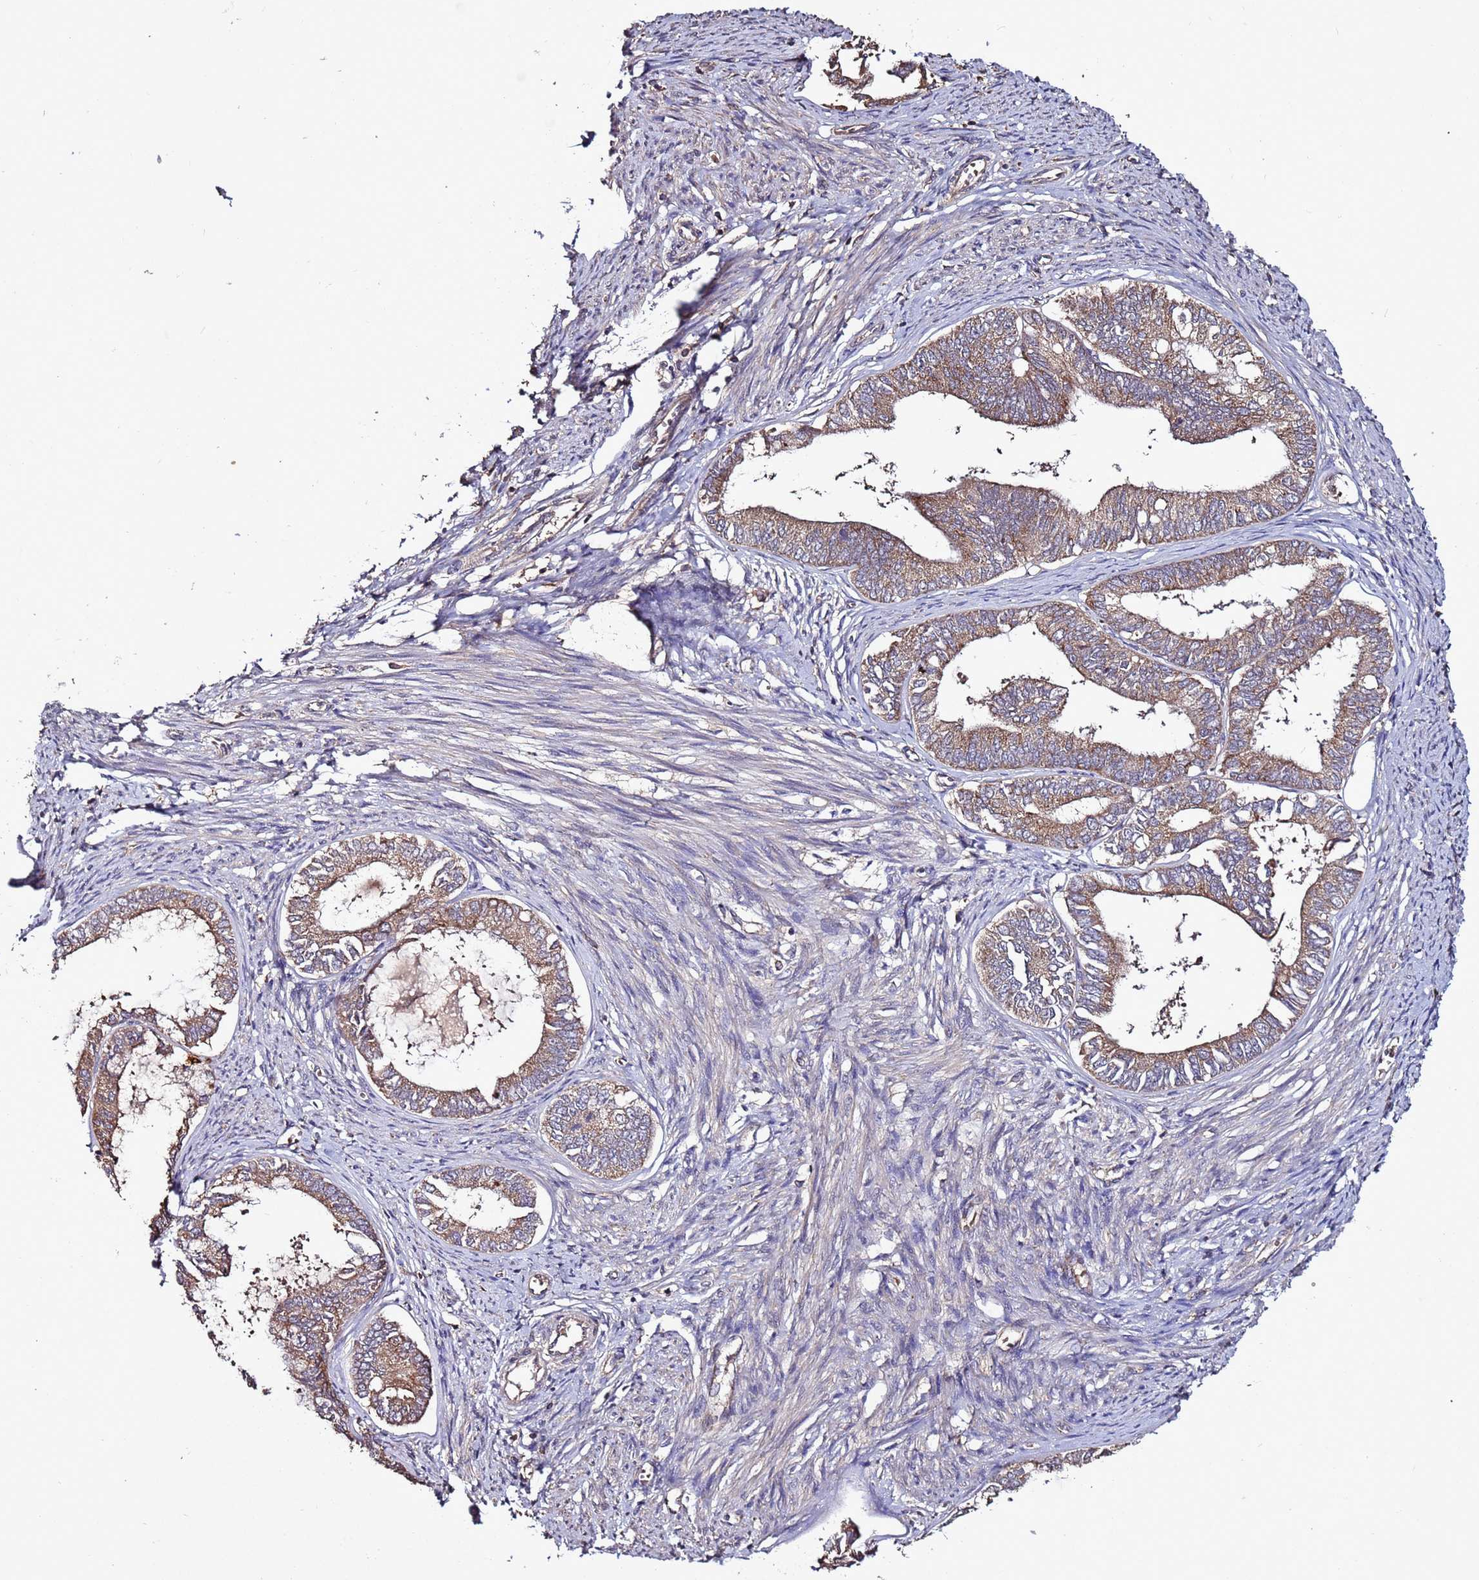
{"staining": {"intensity": "moderate", "quantity": ">75%", "location": "cytoplasmic/membranous"}, "tissue": "endometrial cancer", "cell_type": "Tumor cells", "image_type": "cancer", "snomed": [{"axis": "morphology", "description": "Adenocarcinoma, NOS"}, {"axis": "topography", "description": "Endometrium"}], "caption": "Endometrial cancer stained for a protein exhibits moderate cytoplasmic/membranous positivity in tumor cells.", "gene": "RPS15A", "patient": {"sex": "female", "age": 86}}